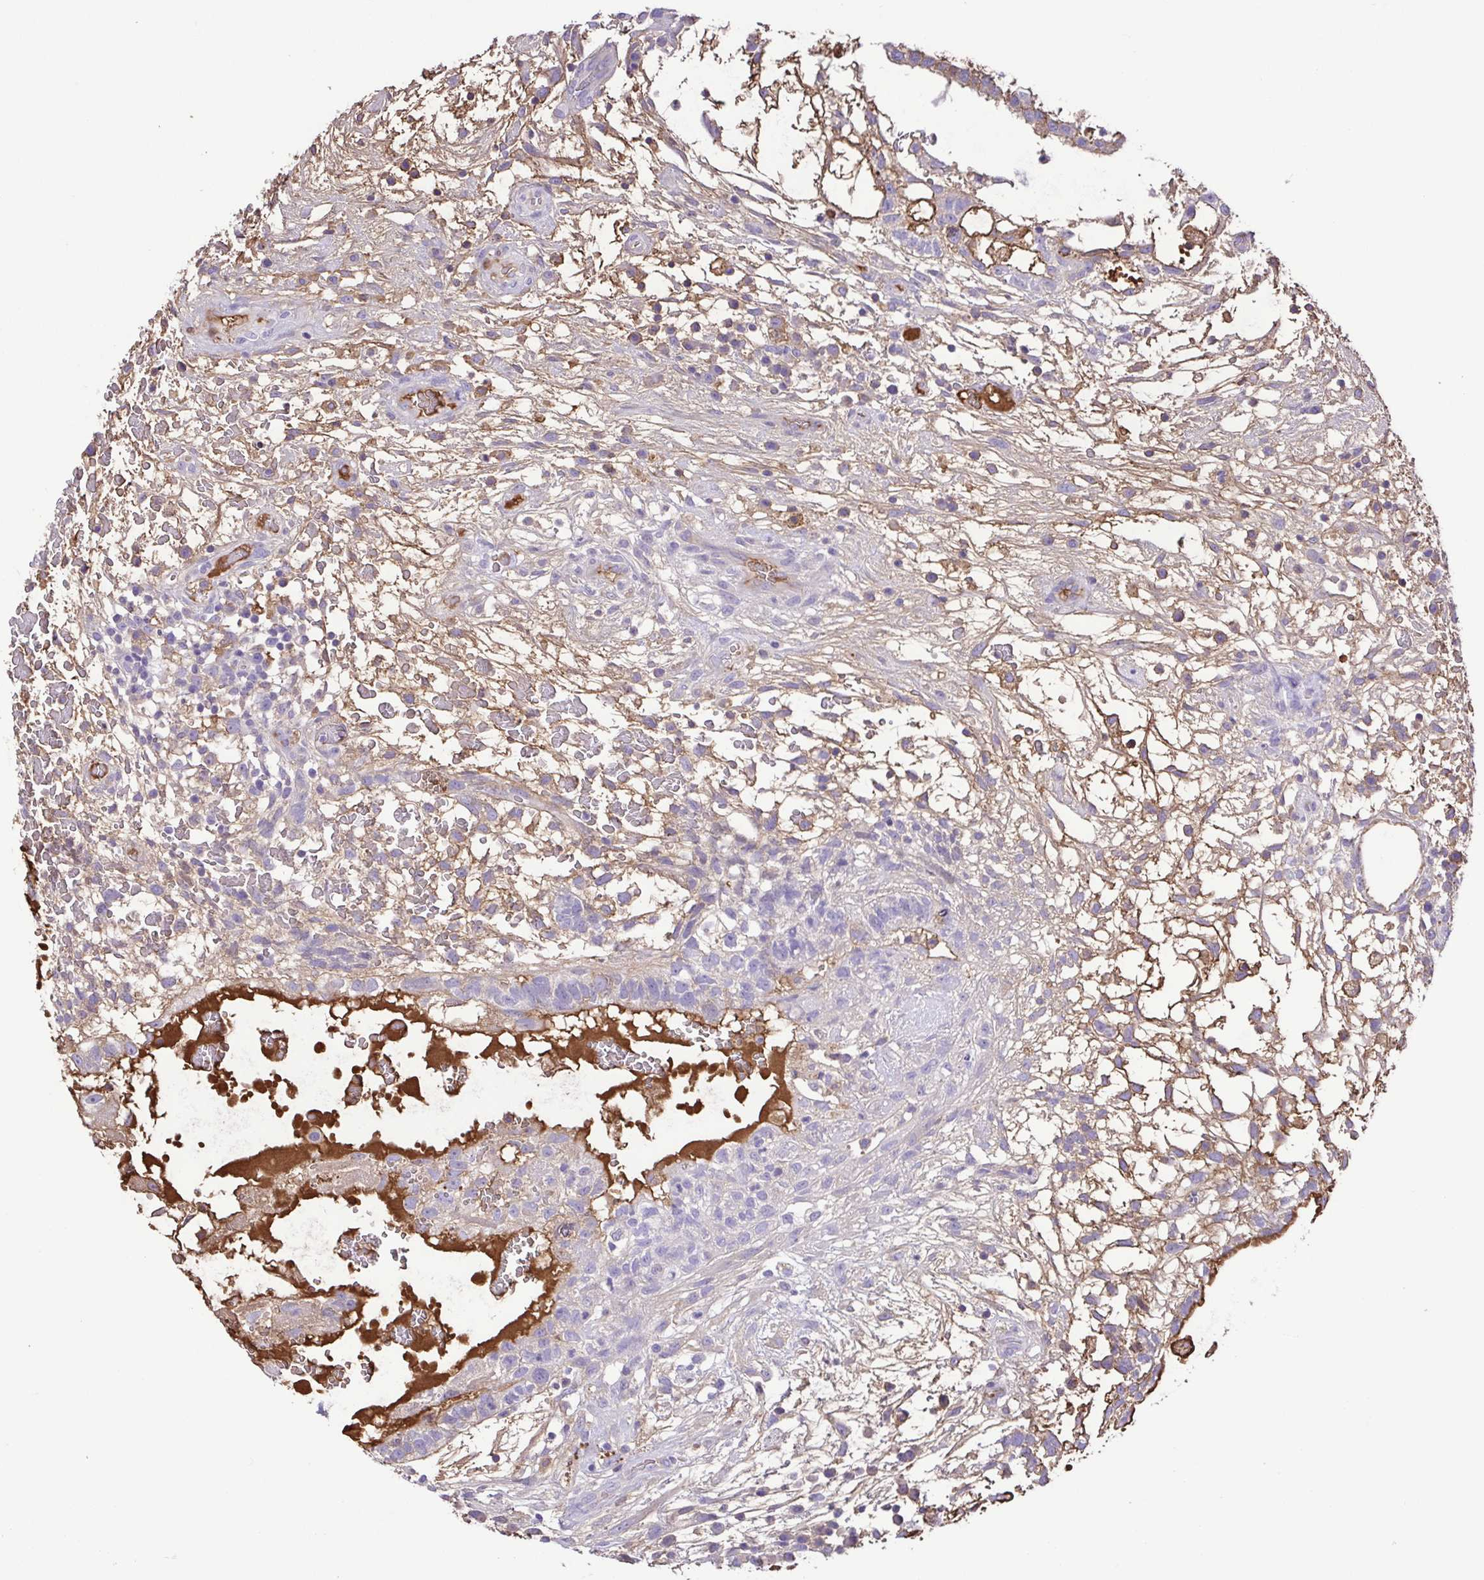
{"staining": {"intensity": "weak", "quantity": "25%-75%", "location": "cytoplasmic/membranous"}, "tissue": "testis cancer", "cell_type": "Tumor cells", "image_type": "cancer", "snomed": [{"axis": "morphology", "description": "Normal tissue, NOS"}, {"axis": "morphology", "description": "Carcinoma, Embryonal, NOS"}, {"axis": "topography", "description": "Testis"}], "caption": "Embryonal carcinoma (testis) stained with a brown dye reveals weak cytoplasmic/membranous positive staining in approximately 25%-75% of tumor cells.", "gene": "IGFL1", "patient": {"sex": "male", "age": 32}}